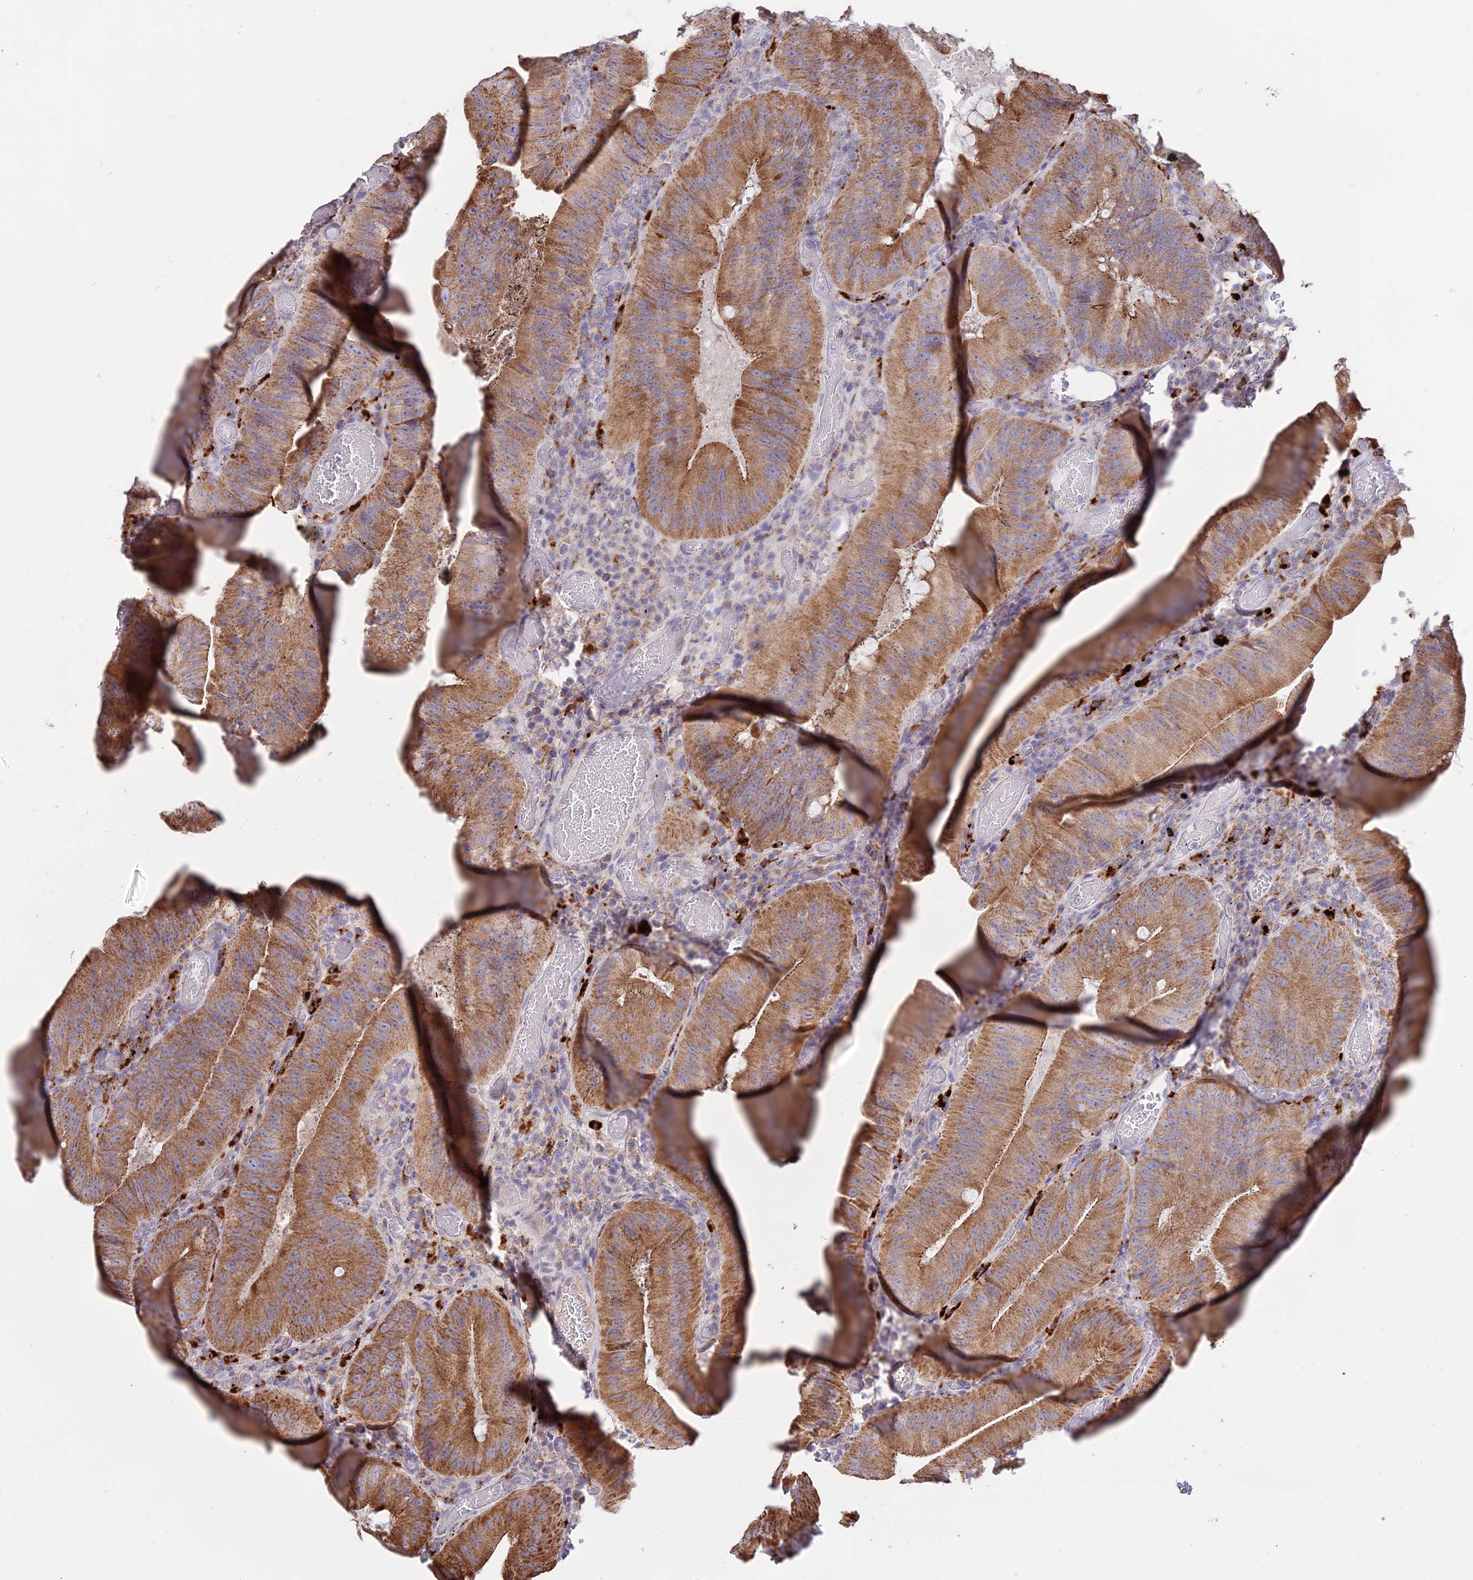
{"staining": {"intensity": "moderate", "quantity": ">75%", "location": "cytoplasmic/membranous"}, "tissue": "colorectal cancer", "cell_type": "Tumor cells", "image_type": "cancer", "snomed": [{"axis": "morphology", "description": "Adenocarcinoma, NOS"}, {"axis": "topography", "description": "Colon"}], "caption": "A medium amount of moderate cytoplasmic/membranous expression is appreciated in approximately >75% of tumor cells in colorectal adenocarcinoma tissue.", "gene": "PNLIPRP3", "patient": {"sex": "female", "age": 43}}